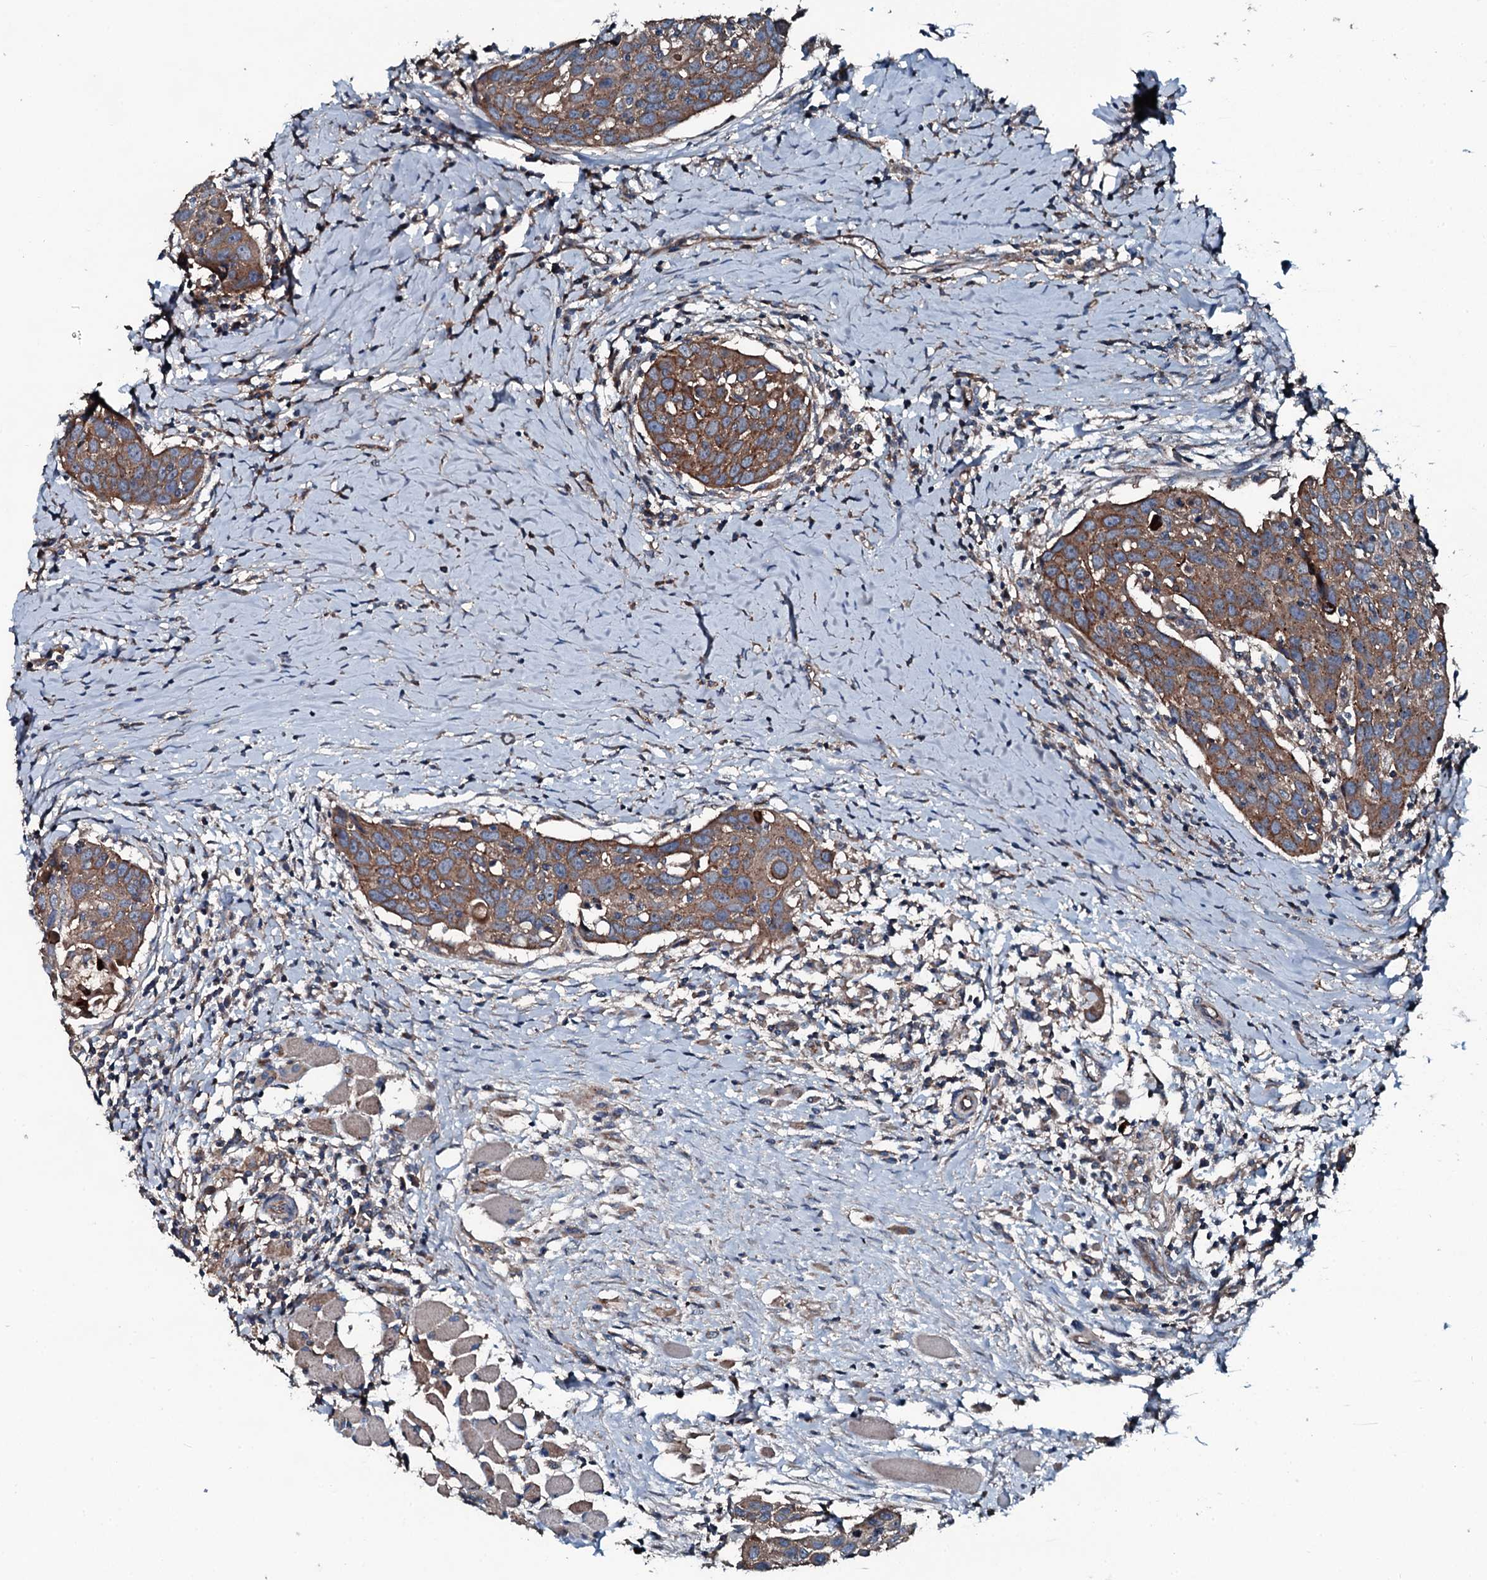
{"staining": {"intensity": "moderate", "quantity": ">75%", "location": "cytoplasmic/membranous"}, "tissue": "head and neck cancer", "cell_type": "Tumor cells", "image_type": "cancer", "snomed": [{"axis": "morphology", "description": "Squamous cell carcinoma, NOS"}, {"axis": "topography", "description": "Oral tissue"}, {"axis": "topography", "description": "Head-Neck"}], "caption": "A photomicrograph showing moderate cytoplasmic/membranous staining in about >75% of tumor cells in head and neck cancer (squamous cell carcinoma), as visualized by brown immunohistochemical staining.", "gene": "TRIM7", "patient": {"sex": "female", "age": 50}}